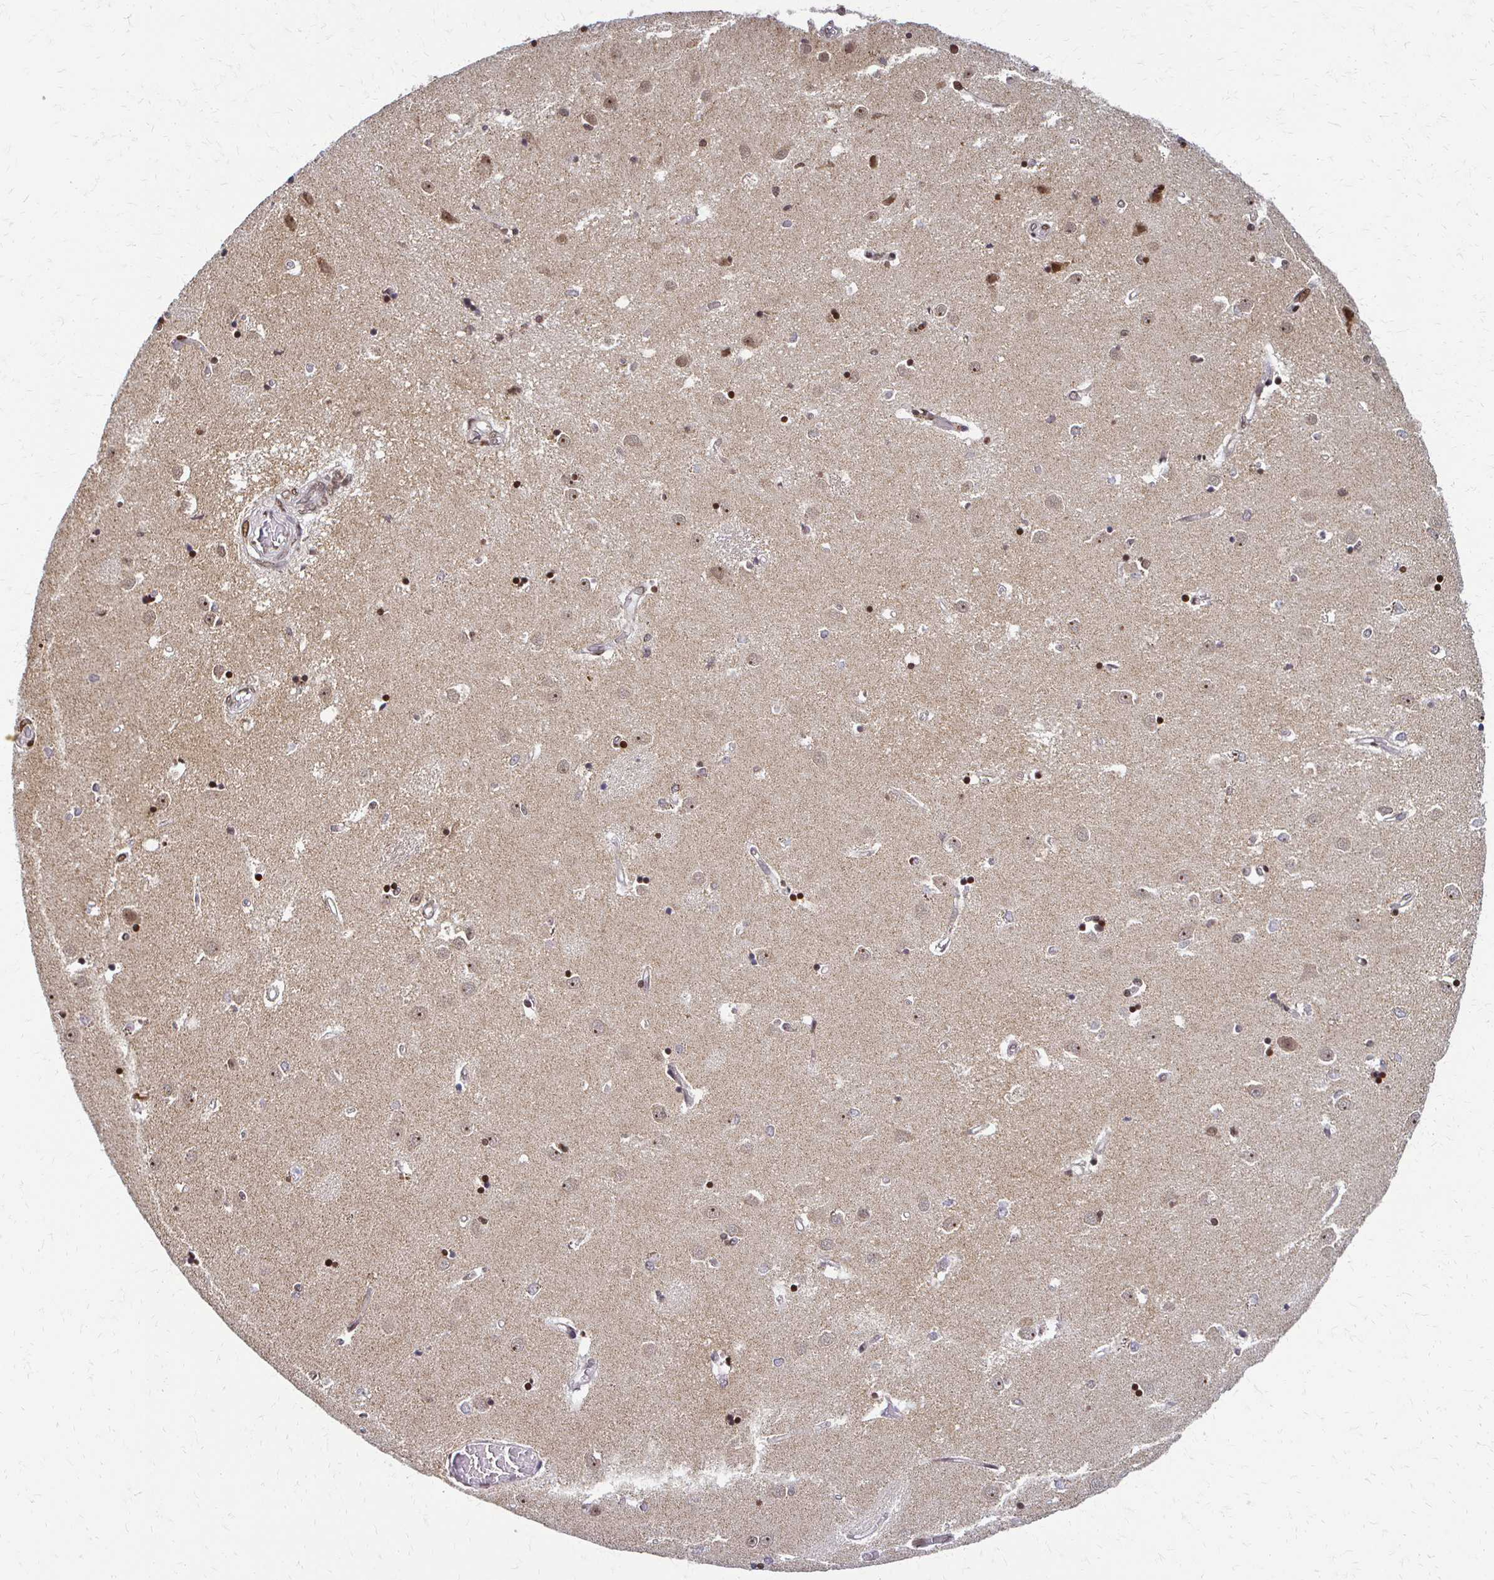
{"staining": {"intensity": "moderate", "quantity": "25%-75%", "location": "nuclear"}, "tissue": "caudate", "cell_type": "Glial cells", "image_type": "normal", "snomed": [{"axis": "morphology", "description": "Normal tissue, NOS"}, {"axis": "topography", "description": "Lateral ventricle wall"}], "caption": "Brown immunohistochemical staining in unremarkable caudate shows moderate nuclear expression in approximately 25%-75% of glial cells.", "gene": "HOXA9", "patient": {"sex": "male", "age": 54}}